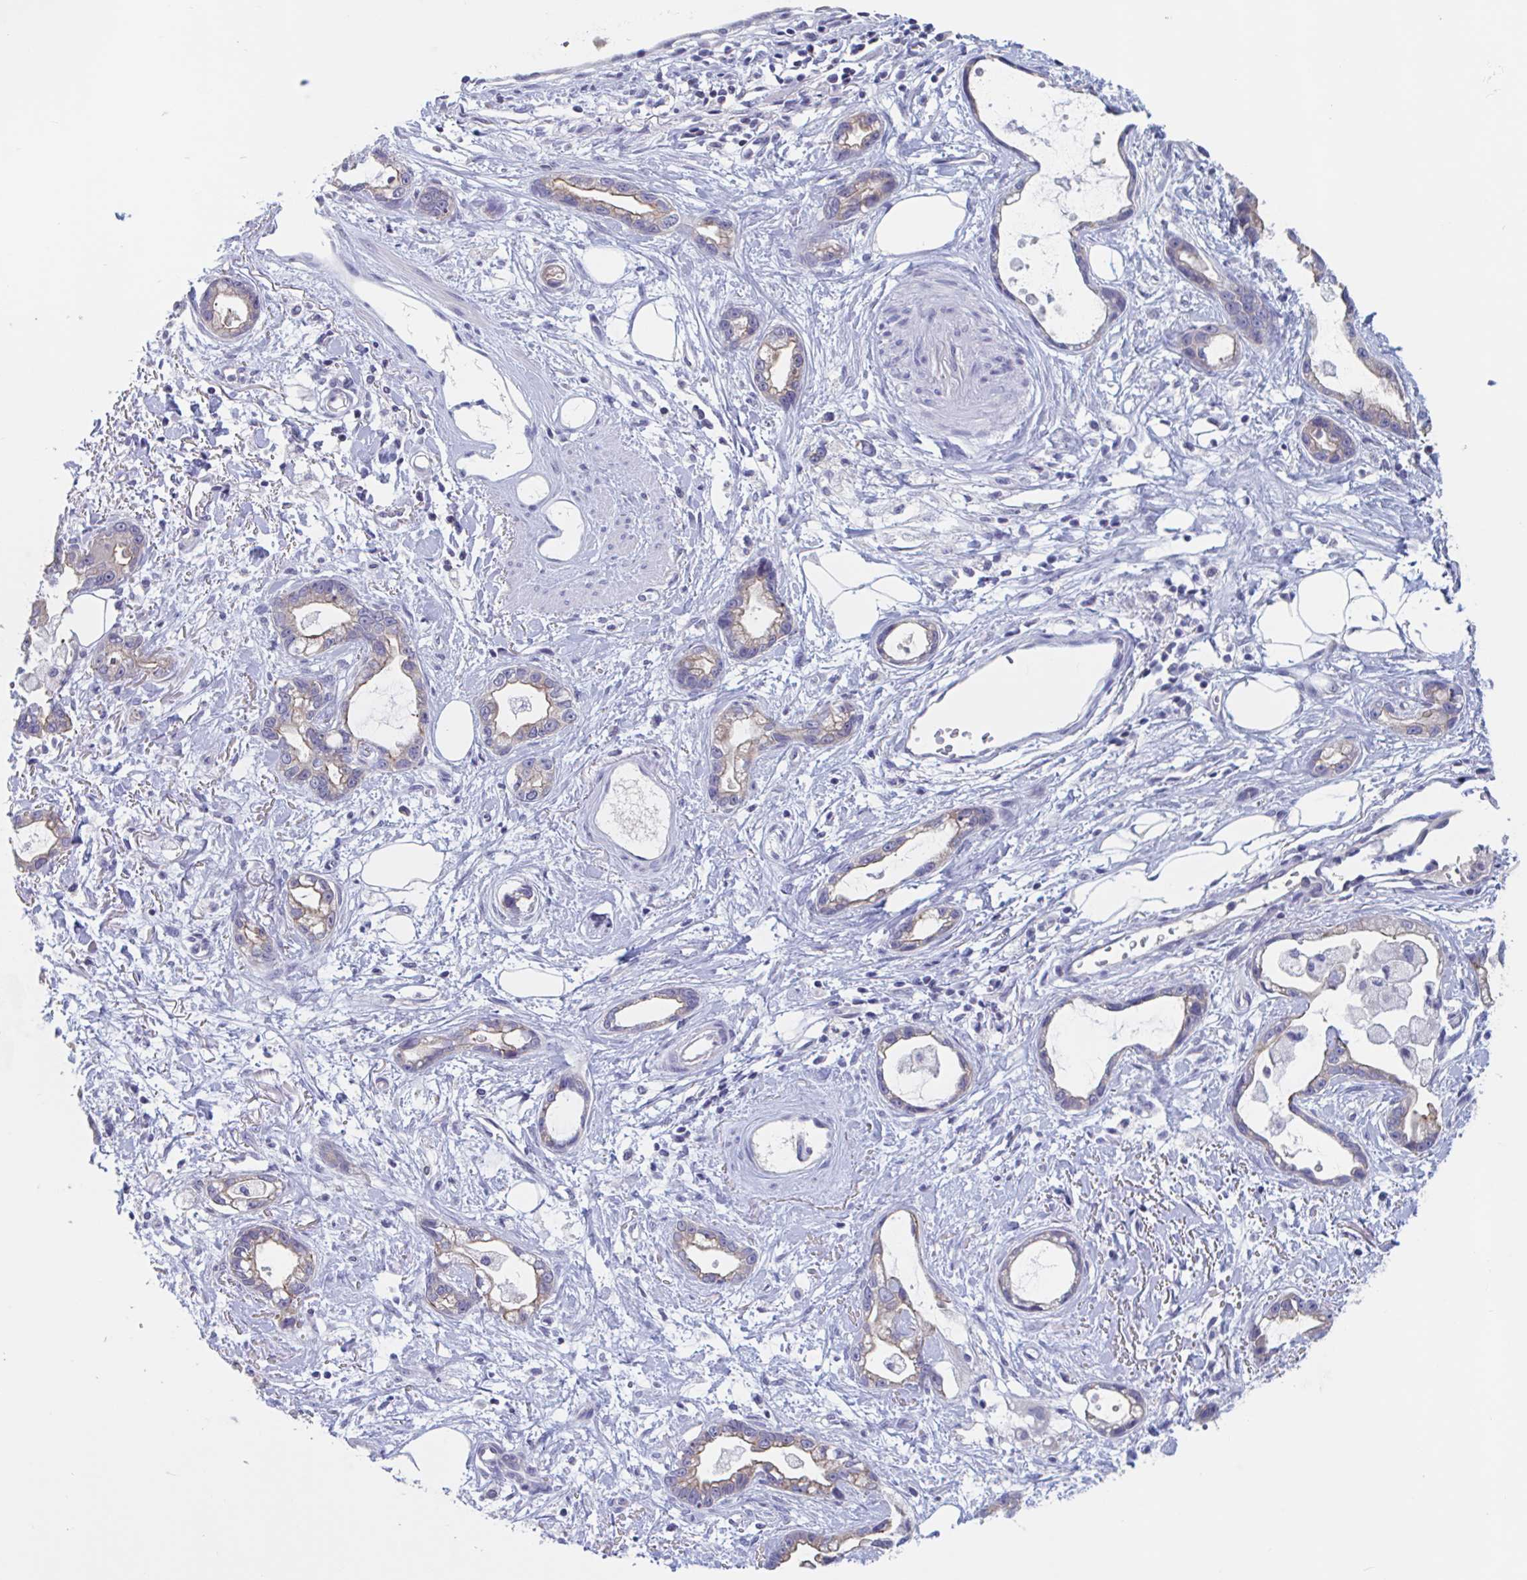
{"staining": {"intensity": "moderate", "quantity": "<25%", "location": "cytoplasmic/membranous"}, "tissue": "stomach cancer", "cell_type": "Tumor cells", "image_type": "cancer", "snomed": [{"axis": "morphology", "description": "Adenocarcinoma, NOS"}, {"axis": "topography", "description": "Stomach"}], "caption": "Immunohistochemistry (IHC) photomicrograph of neoplastic tissue: stomach cancer (adenocarcinoma) stained using IHC demonstrates low levels of moderate protein expression localized specifically in the cytoplasmic/membranous of tumor cells, appearing as a cytoplasmic/membranous brown color.", "gene": "UNKL", "patient": {"sex": "male", "age": 55}}